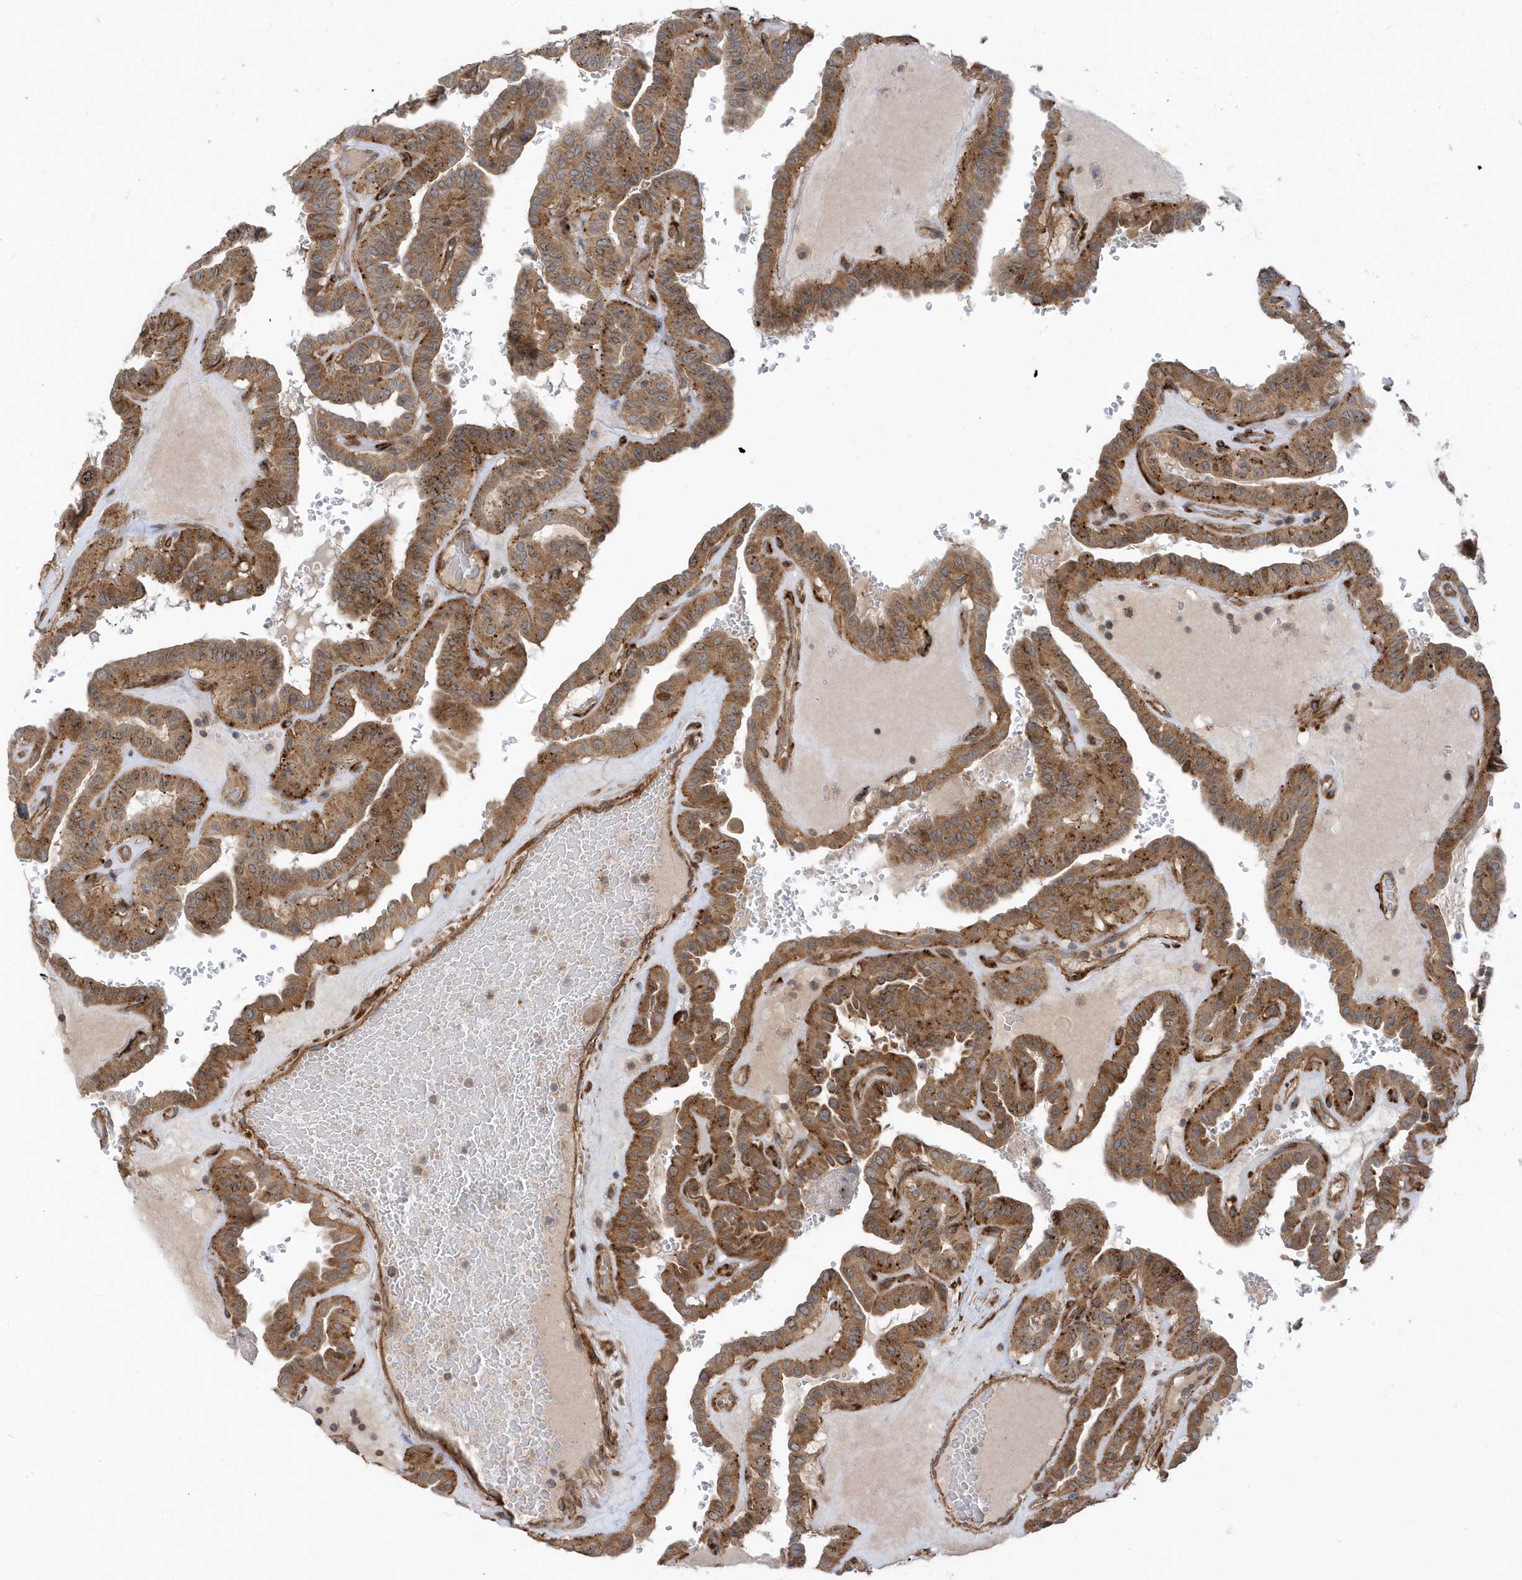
{"staining": {"intensity": "moderate", "quantity": ">75%", "location": "cytoplasmic/membranous"}, "tissue": "thyroid cancer", "cell_type": "Tumor cells", "image_type": "cancer", "snomed": [{"axis": "morphology", "description": "Papillary adenocarcinoma, NOS"}, {"axis": "topography", "description": "Thyroid gland"}], "caption": "Protein staining by immunohistochemistry (IHC) displays moderate cytoplasmic/membranous staining in about >75% of tumor cells in thyroid cancer. The protein is shown in brown color, while the nuclei are stained blue.", "gene": "HRH4", "patient": {"sex": "male", "age": 77}}